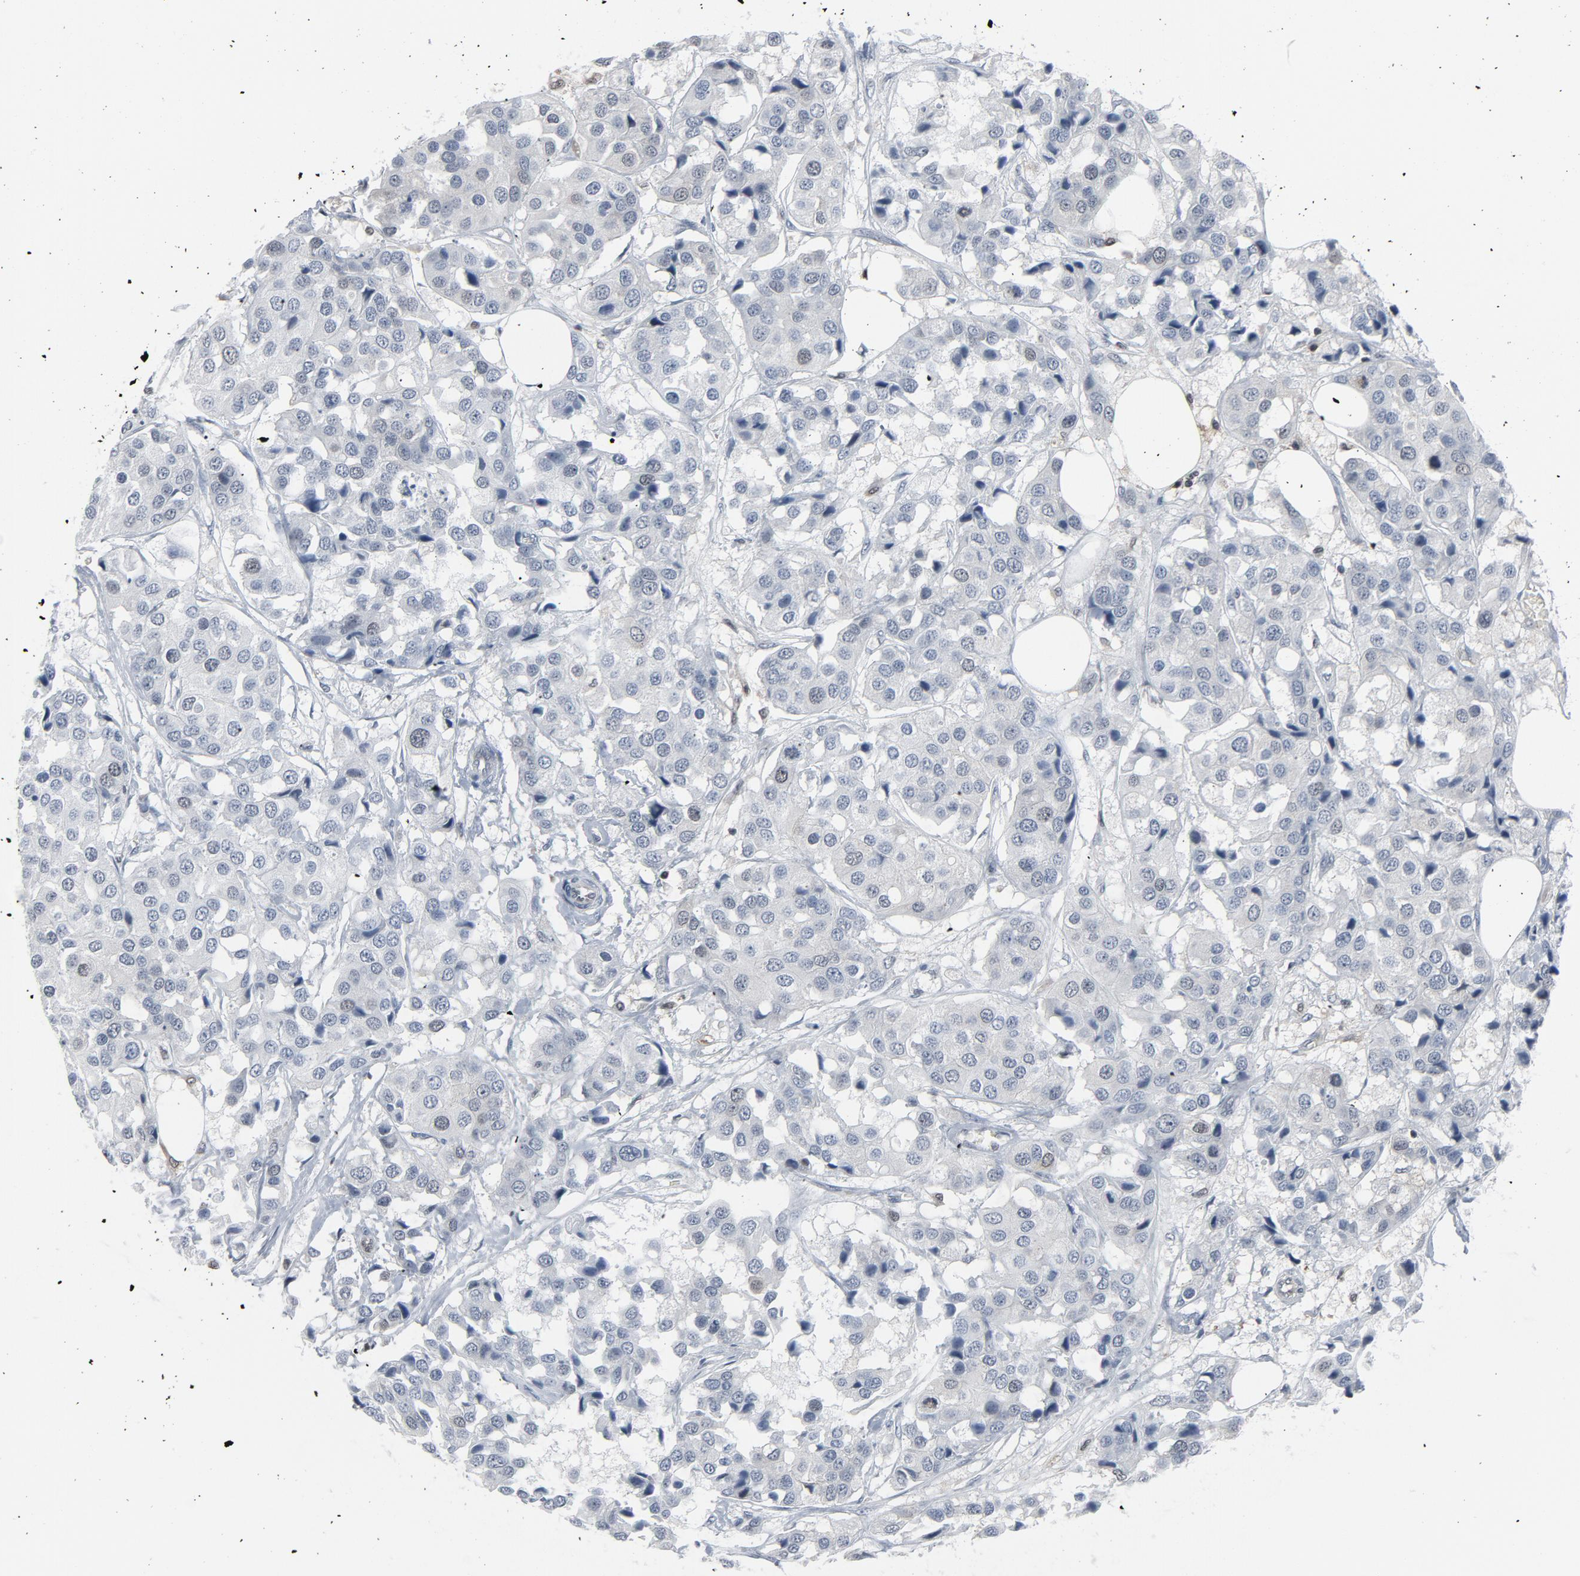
{"staining": {"intensity": "negative", "quantity": "none", "location": "none"}, "tissue": "breast cancer", "cell_type": "Tumor cells", "image_type": "cancer", "snomed": [{"axis": "morphology", "description": "Duct carcinoma"}, {"axis": "topography", "description": "Breast"}], "caption": "Tumor cells are negative for protein expression in human breast intraductal carcinoma. (DAB immunohistochemistry (IHC), high magnification).", "gene": "STAT5A", "patient": {"sex": "female", "age": 80}}